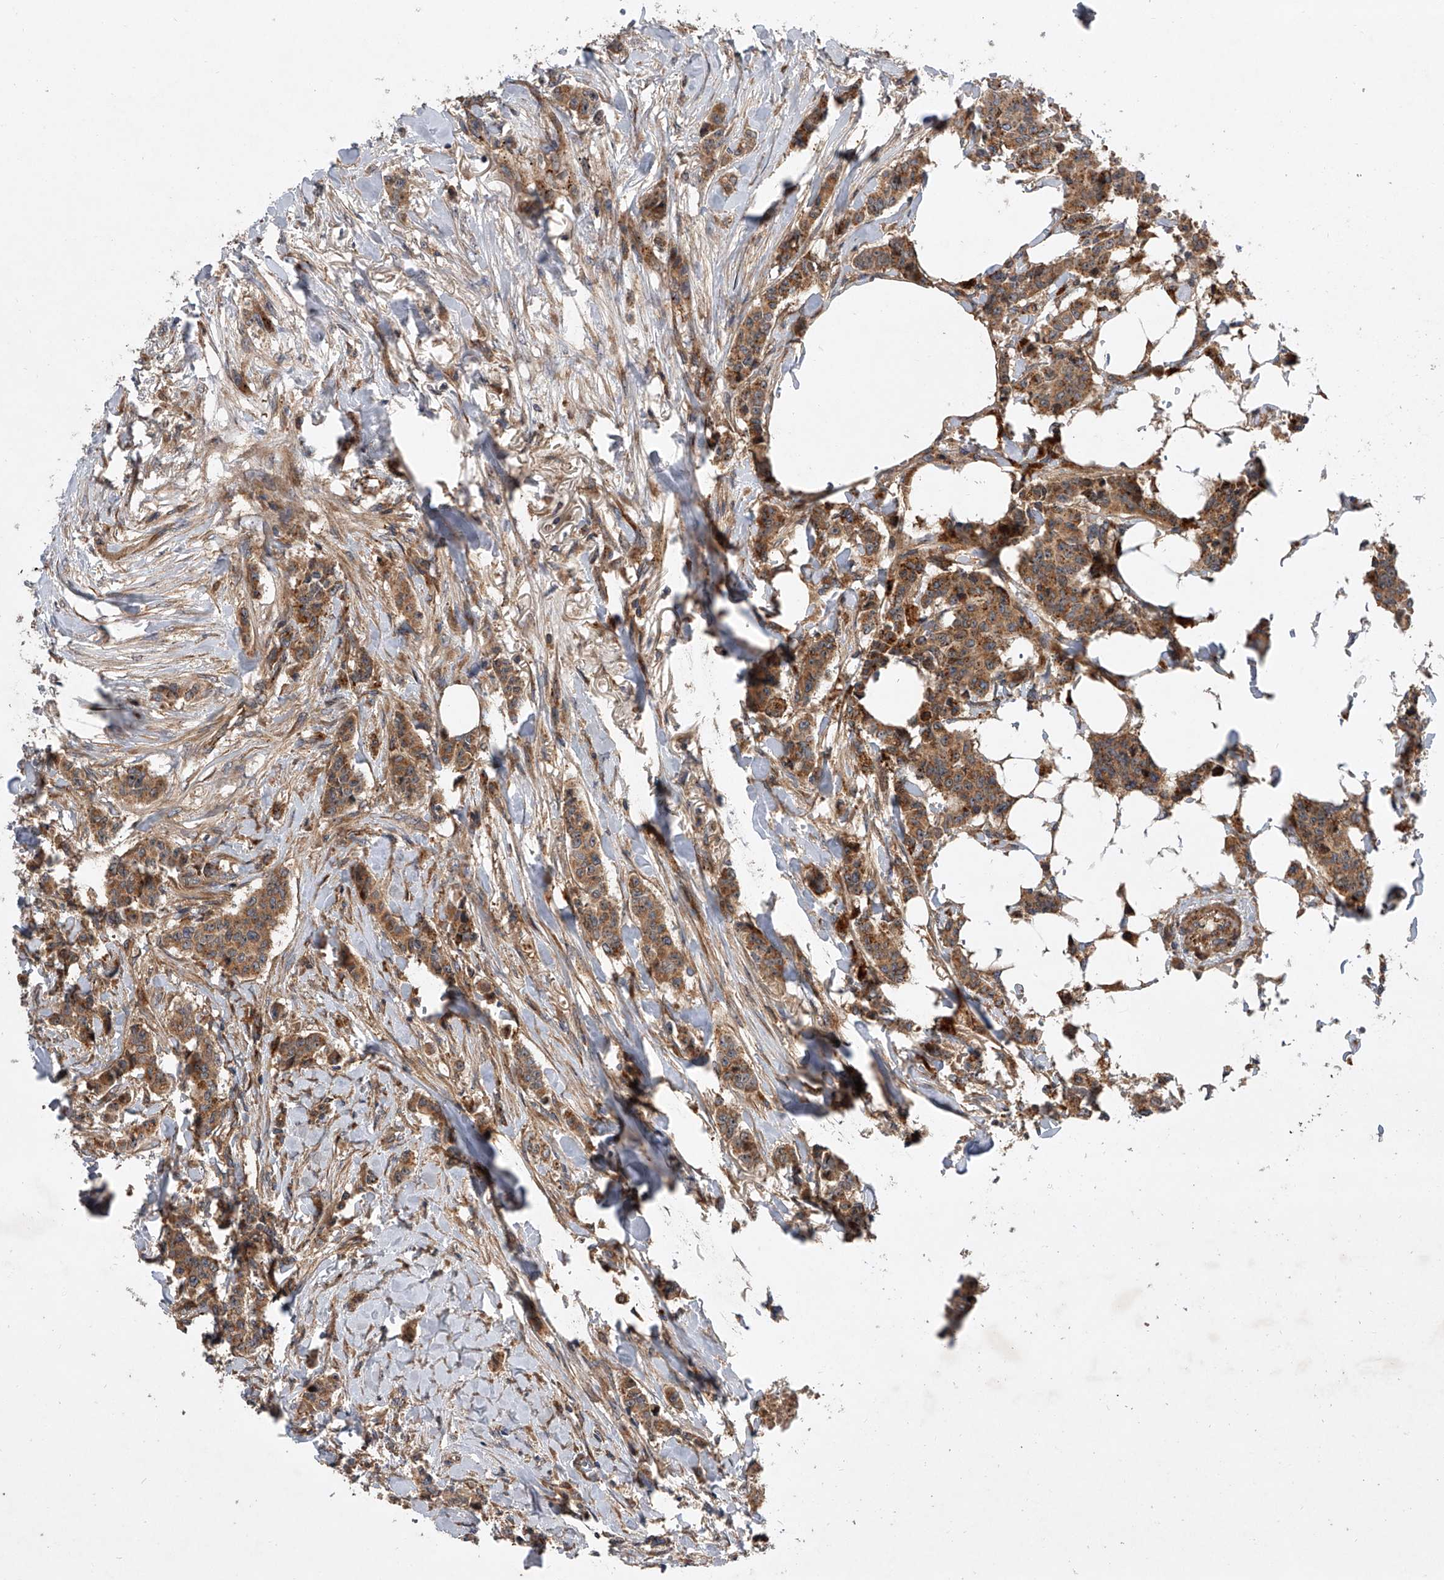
{"staining": {"intensity": "moderate", "quantity": ">75%", "location": "cytoplasmic/membranous"}, "tissue": "breast cancer", "cell_type": "Tumor cells", "image_type": "cancer", "snomed": [{"axis": "morphology", "description": "Duct carcinoma"}, {"axis": "topography", "description": "Breast"}], "caption": "Protein staining demonstrates moderate cytoplasmic/membranous staining in about >75% of tumor cells in breast cancer (intraductal carcinoma).", "gene": "USP47", "patient": {"sex": "female", "age": 40}}